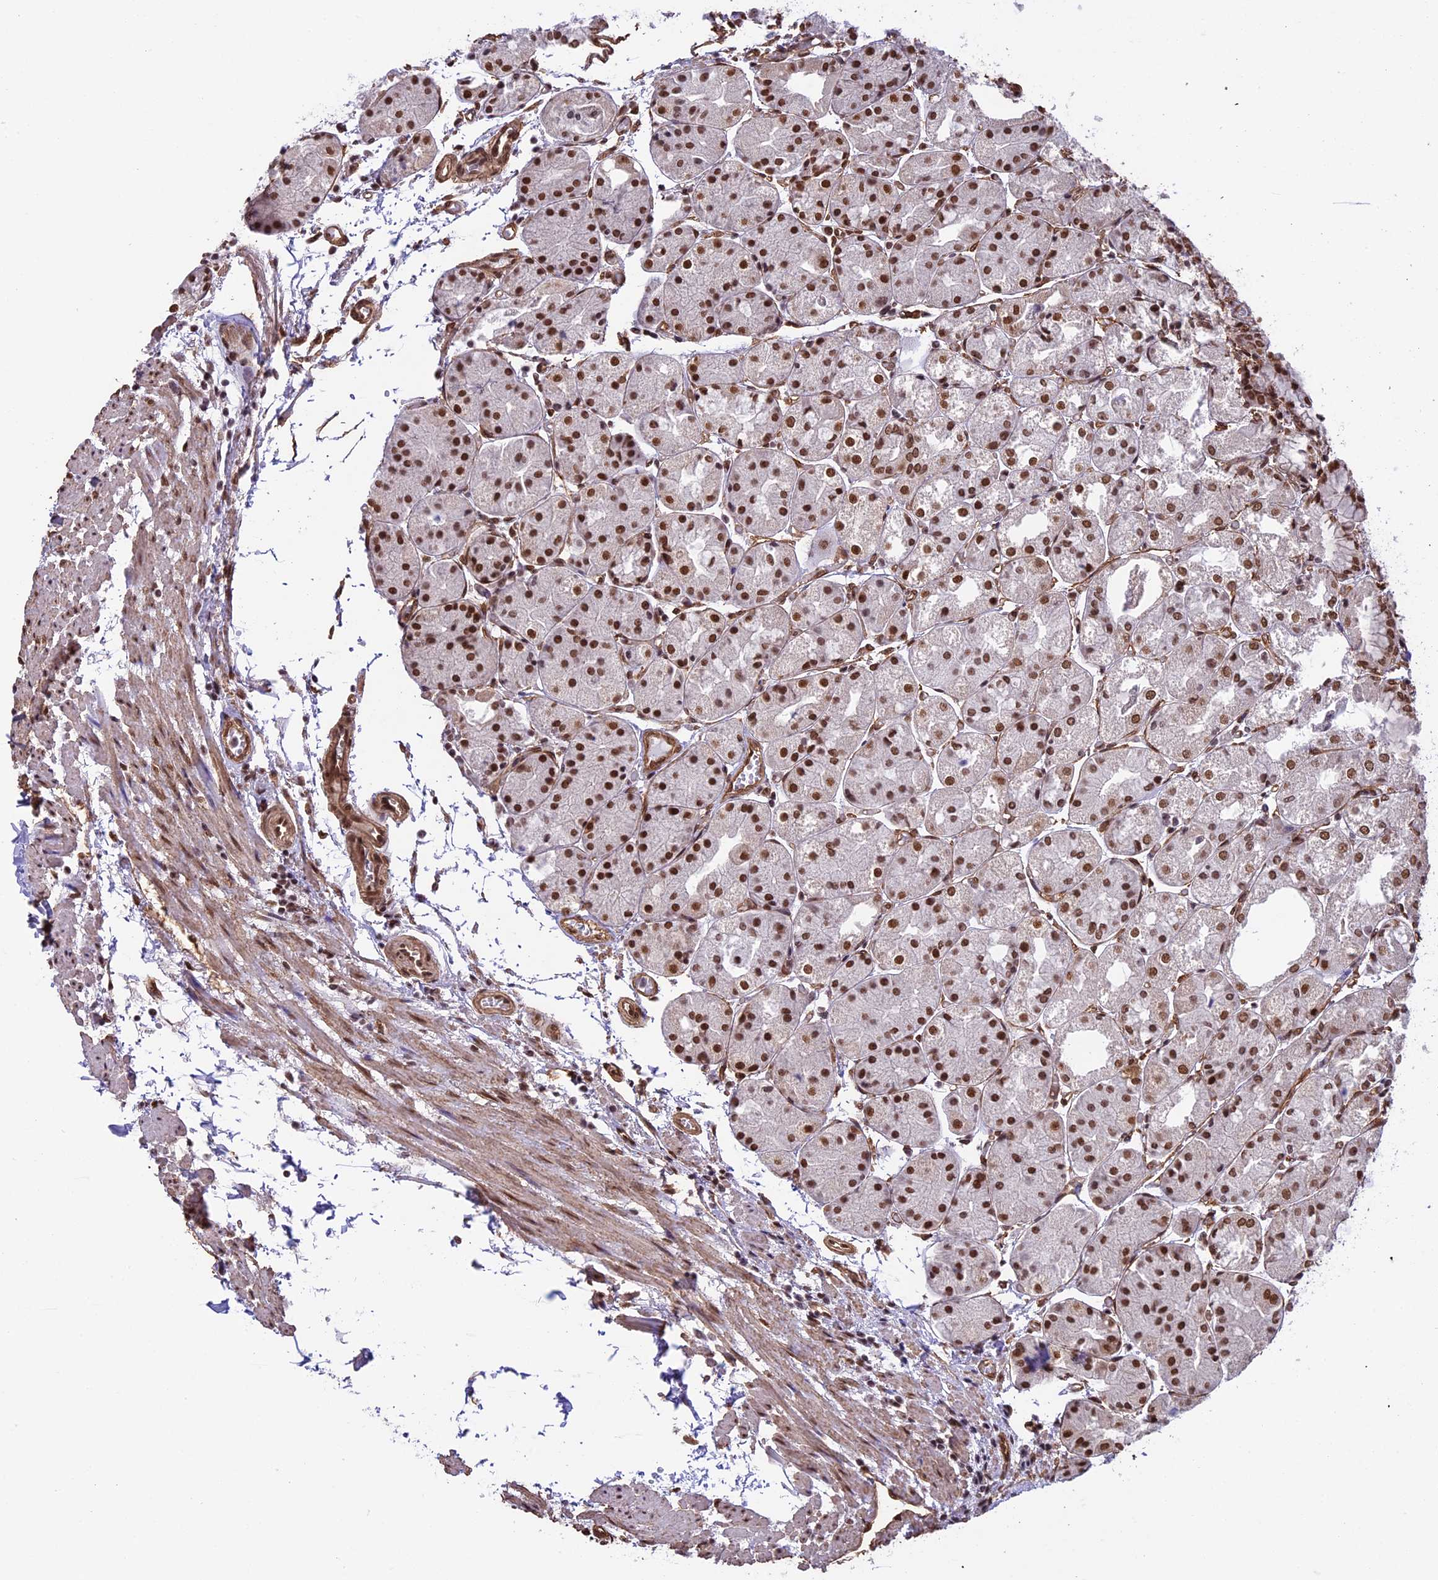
{"staining": {"intensity": "moderate", "quantity": ">75%", "location": "nuclear"}, "tissue": "stomach", "cell_type": "Glandular cells", "image_type": "normal", "snomed": [{"axis": "morphology", "description": "Normal tissue, NOS"}, {"axis": "topography", "description": "Stomach, upper"}], "caption": "IHC photomicrograph of benign human stomach stained for a protein (brown), which exhibits medium levels of moderate nuclear staining in about >75% of glandular cells.", "gene": "MPHOSPH8", "patient": {"sex": "male", "age": 72}}